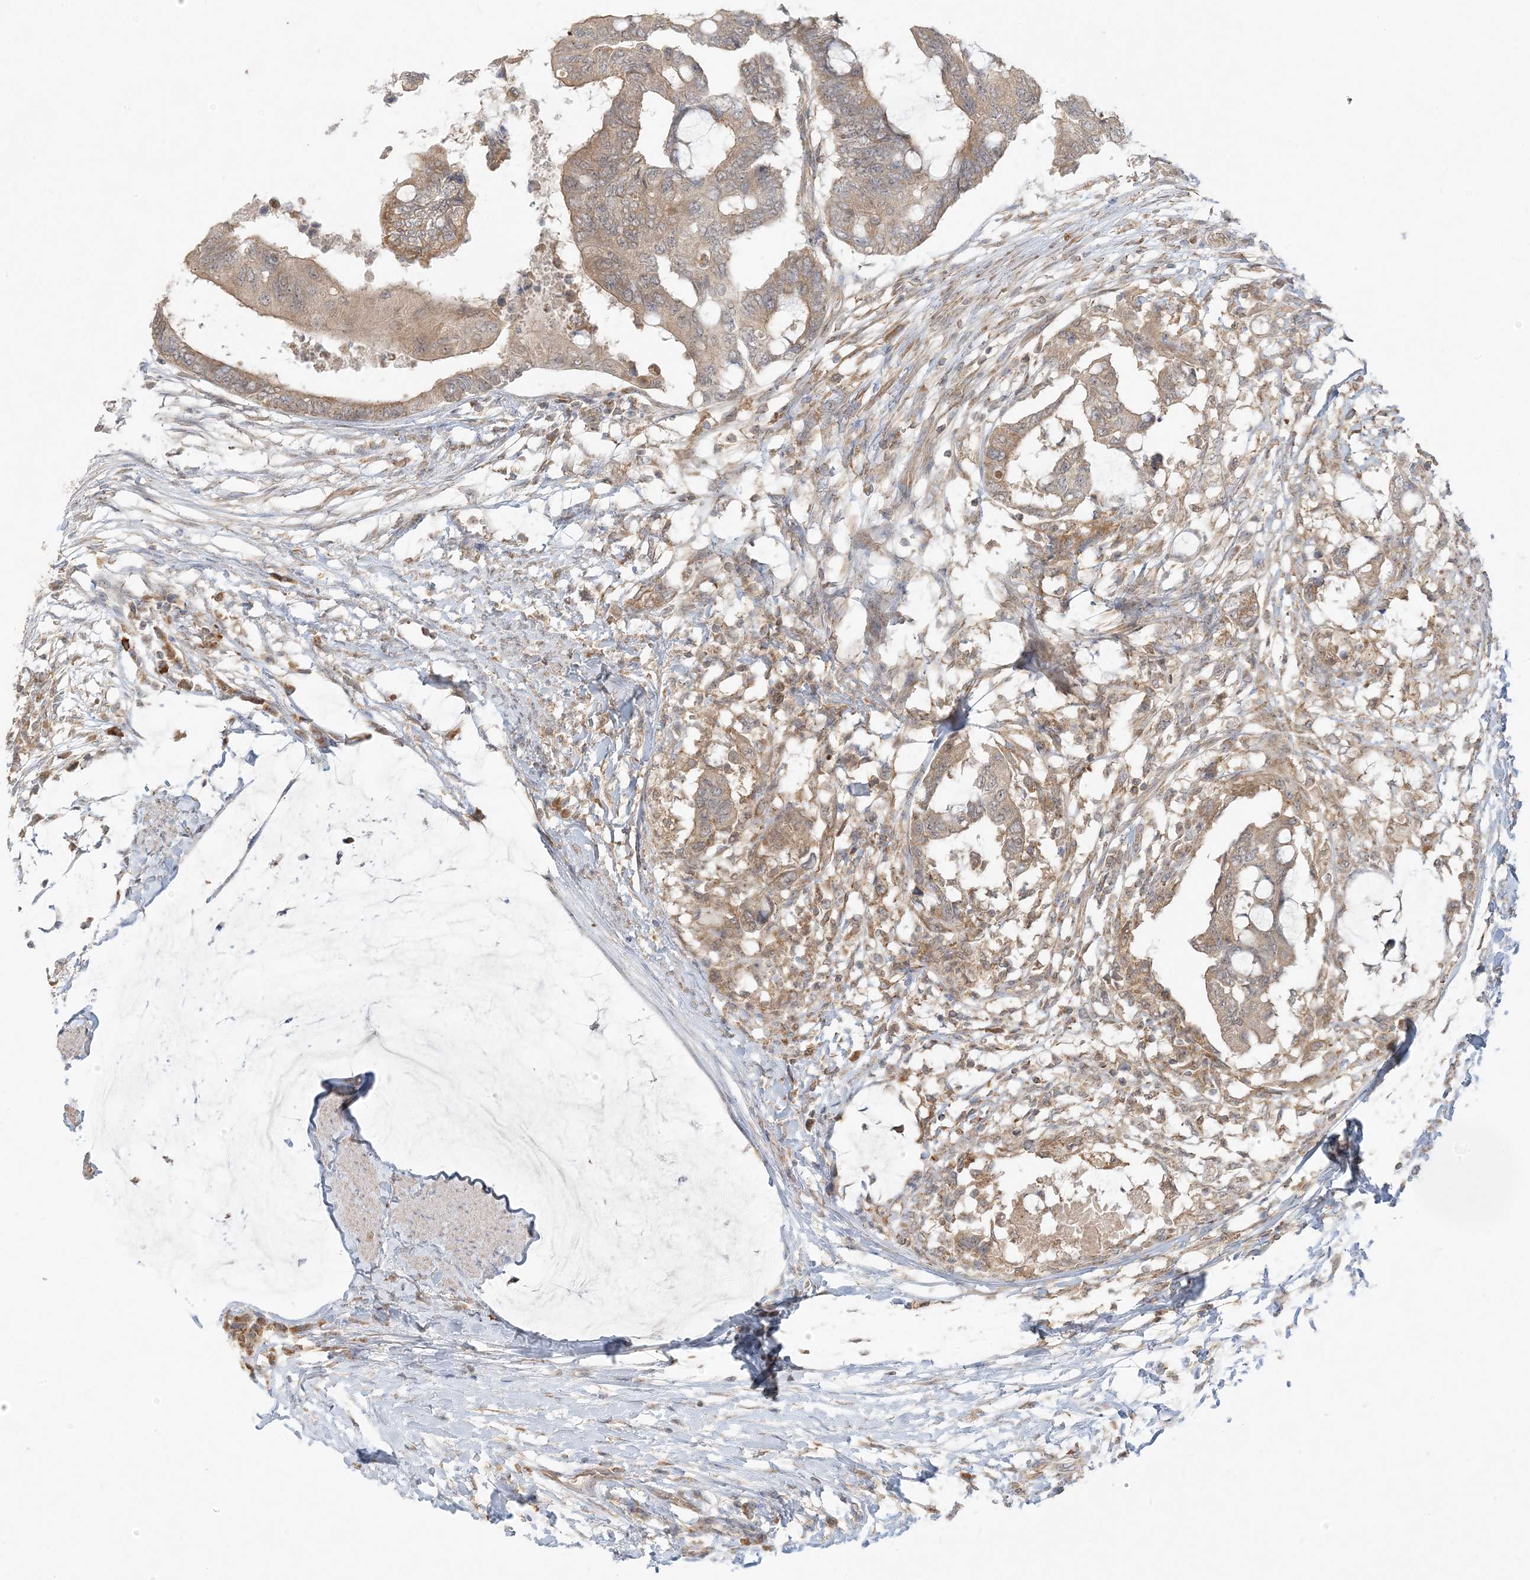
{"staining": {"intensity": "moderate", "quantity": ">75%", "location": "cytoplasmic/membranous"}, "tissue": "colorectal cancer", "cell_type": "Tumor cells", "image_type": "cancer", "snomed": [{"axis": "morphology", "description": "Normal tissue, NOS"}, {"axis": "morphology", "description": "Adenocarcinoma, NOS"}, {"axis": "topography", "description": "Rectum"}, {"axis": "topography", "description": "Peripheral nerve tissue"}], "caption": "Immunohistochemistry (IHC) histopathology image of neoplastic tissue: human colorectal adenocarcinoma stained using IHC shows medium levels of moderate protein expression localized specifically in the cytoplasmic/membranous of tumor cells, appearing as a cytoplasmic/membranous brown color.", "gene": "MCOLN1", "patient": {"sex": "male", "age": 92}}